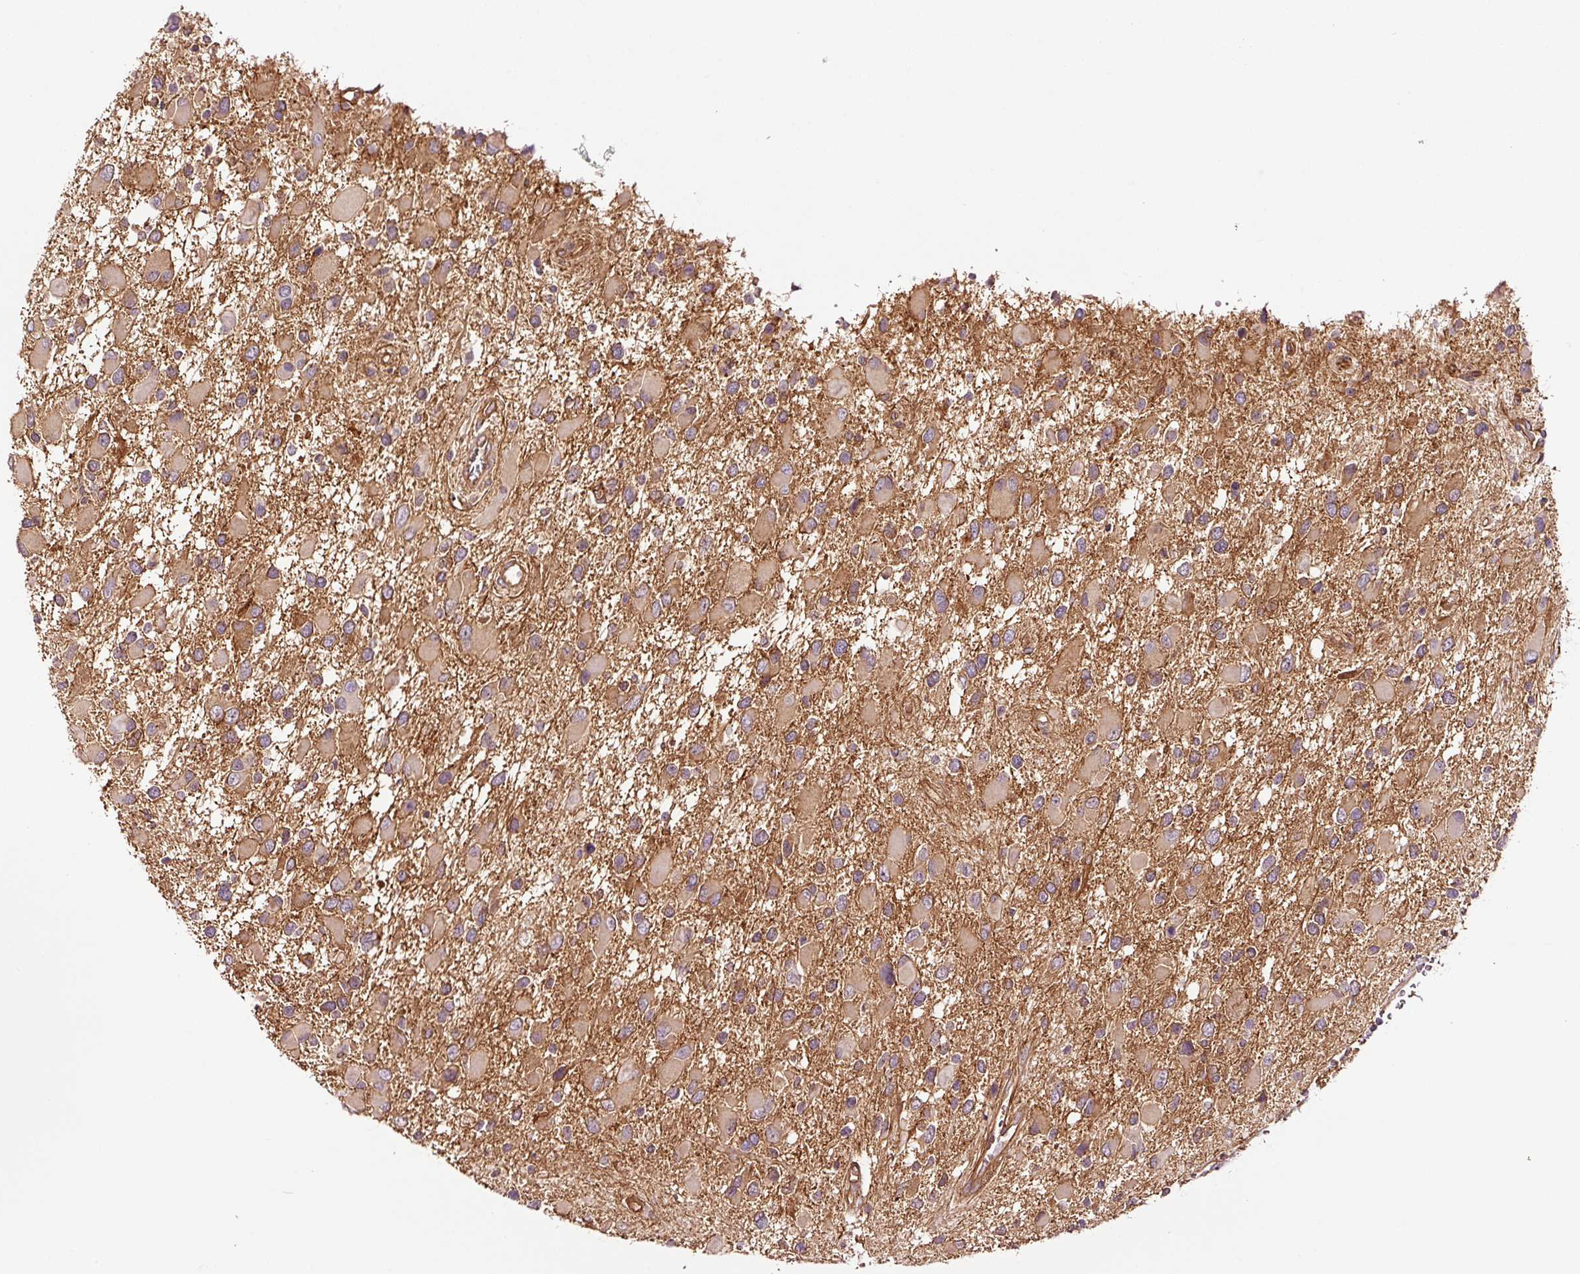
{"staining": {"intensity": "moderate", "quantity": ">75%", "location": "cytoplasmic/membranous"}, "tissue": "glioma", "cell_type": "Tumor cells", "image_type": "cancer", "snomed": [{"axis": "morphology", "description": "Glioma, malignant, High grade"}, {"axis": "topography", "description": "Brain"}], "caption": "This is an image of IHC staining of high-grade glioma (malignant), which shows moderate expression in the cytoplasmic/membranous of tumor cells.", "gene": "METAP1", "patient": {"sex": "male", "age": 53}}